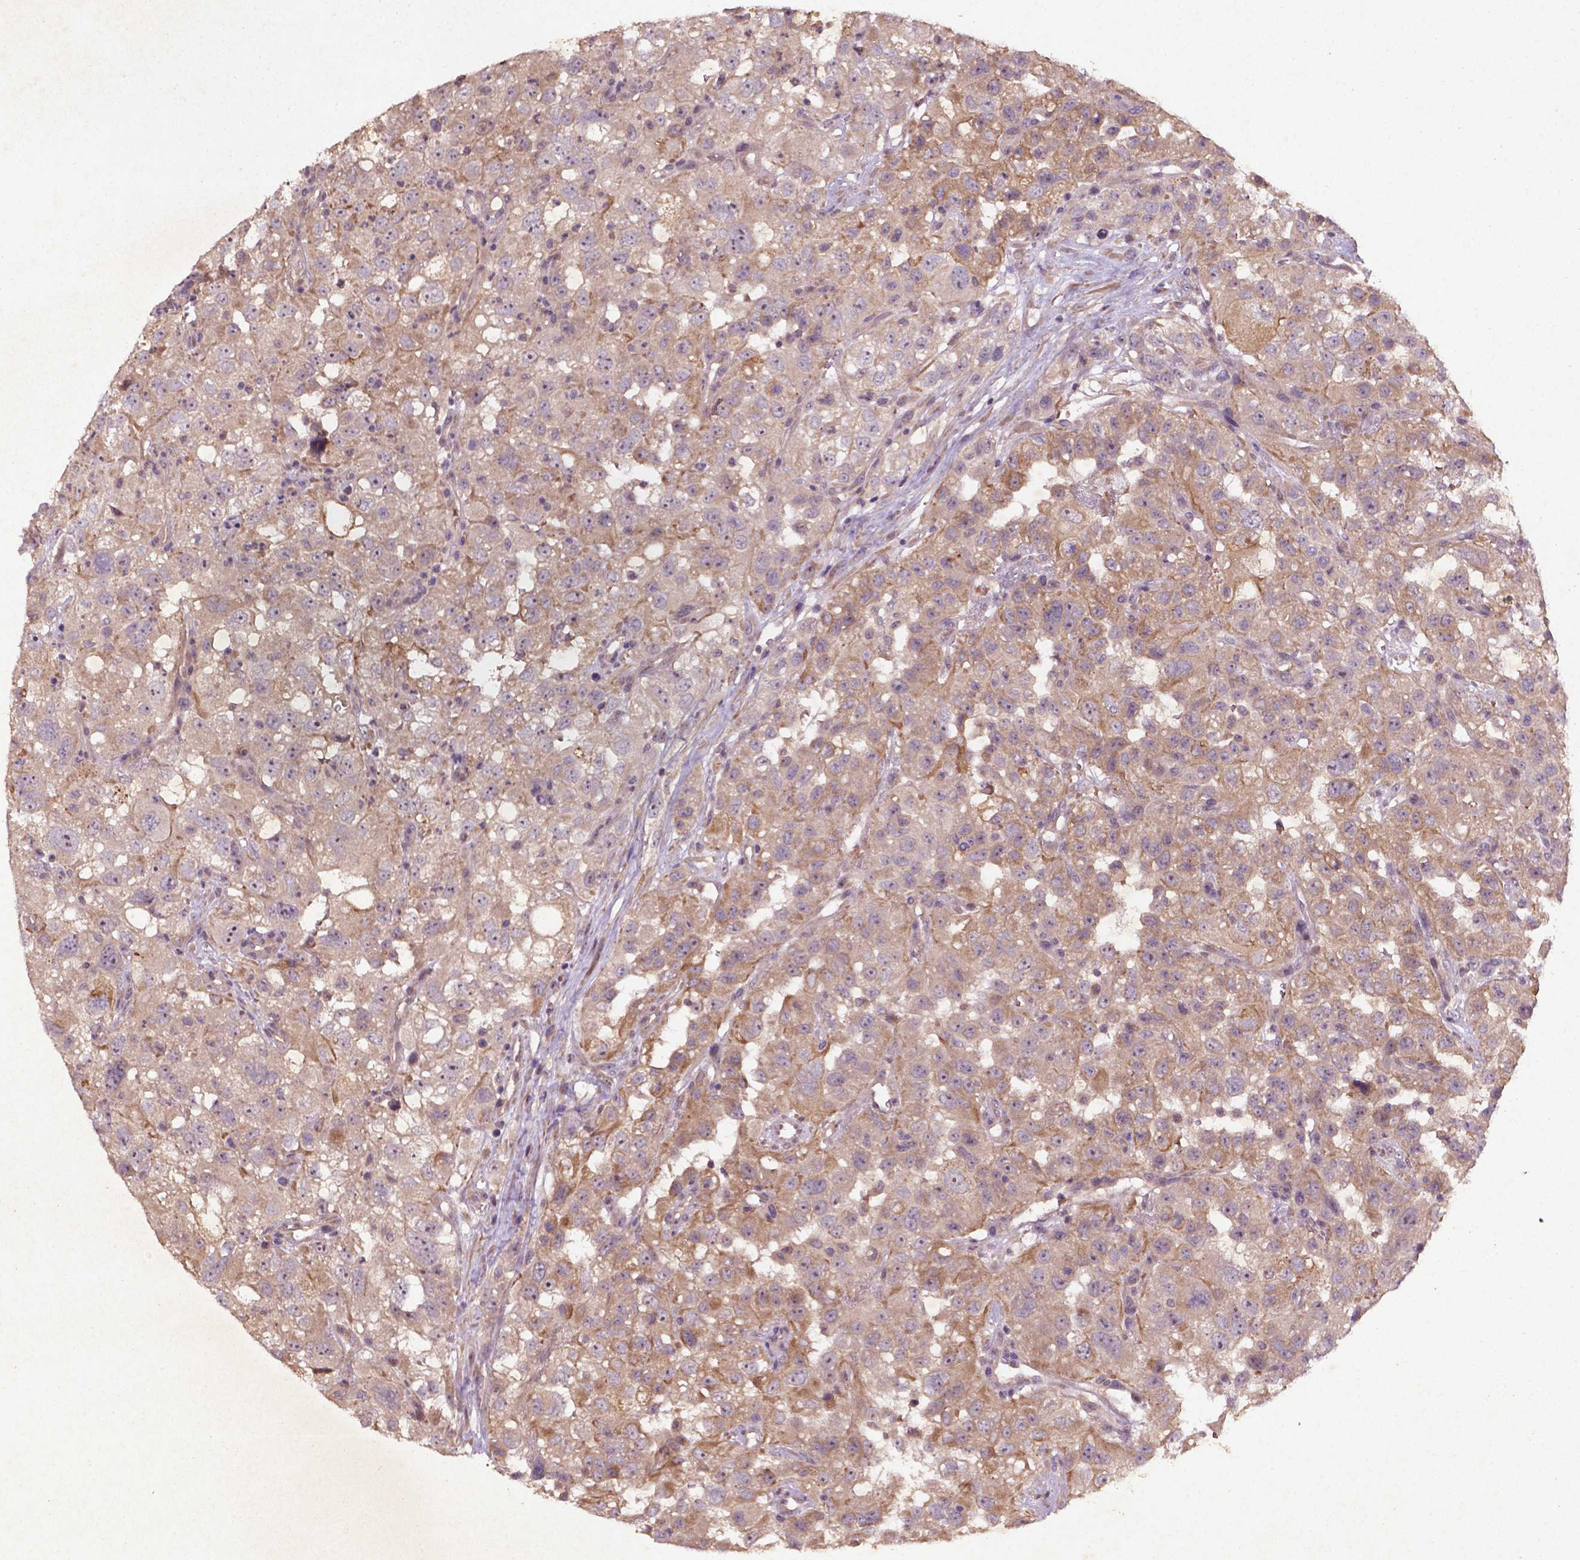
{"staining": {"intensity": "moderate", "quantity": ">75%", "location": "cytoplasmic/membranous"}, "tissue": "renal cancer", "cell_type": "Tumor cells", "image_type": "cancer", "snomed": [{"axis": "morphology", "description": "Adenocarcinoma, NOS"}, {"axis": "topography", "description": "Kidney"}], "caption": "Immunohistochemical staining of human renal cancer (adenocarcinoma) shows moderate cytoplasmic/membranous protein expression in about >75% of tumor cells.", "gene": "COQ2", "patient": {"sex": "male", "age": 64}}